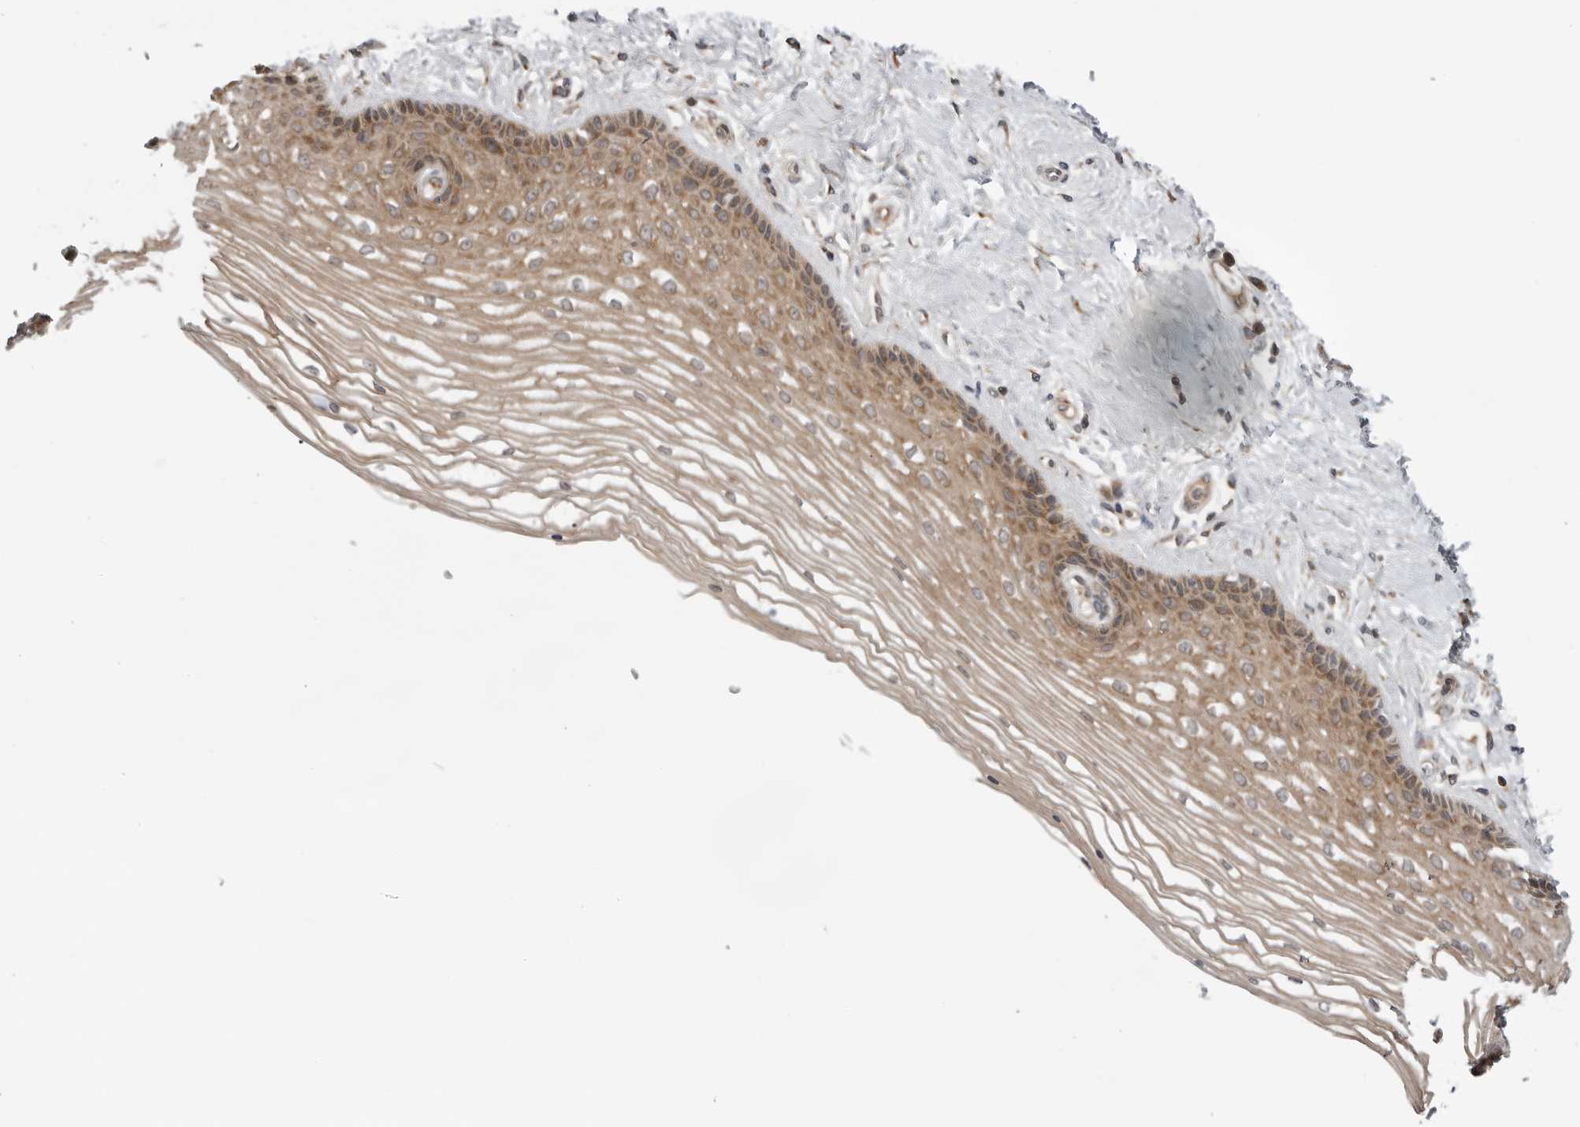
{"staining": {"intensity": "moderate", "quantity": ">75%", "location": "cytoplasmic/membranous"}, "tissue": "vagina", "cell_type": "Squamous epithelial cells", "image_type": "normal", "snomed": [{"axis": "morphology", "description": "Normal tissue, NOS"}, {"axis": "topography", "description": "Vagina"}], "caption": "Protein expression by IHC shows moderate cytoplasmic/membranous expression in approximately >75% of squamous epithelial cells in benign vagina.", "gene": "LRRC45", "patient": {"sex": "female", "age": 46}}